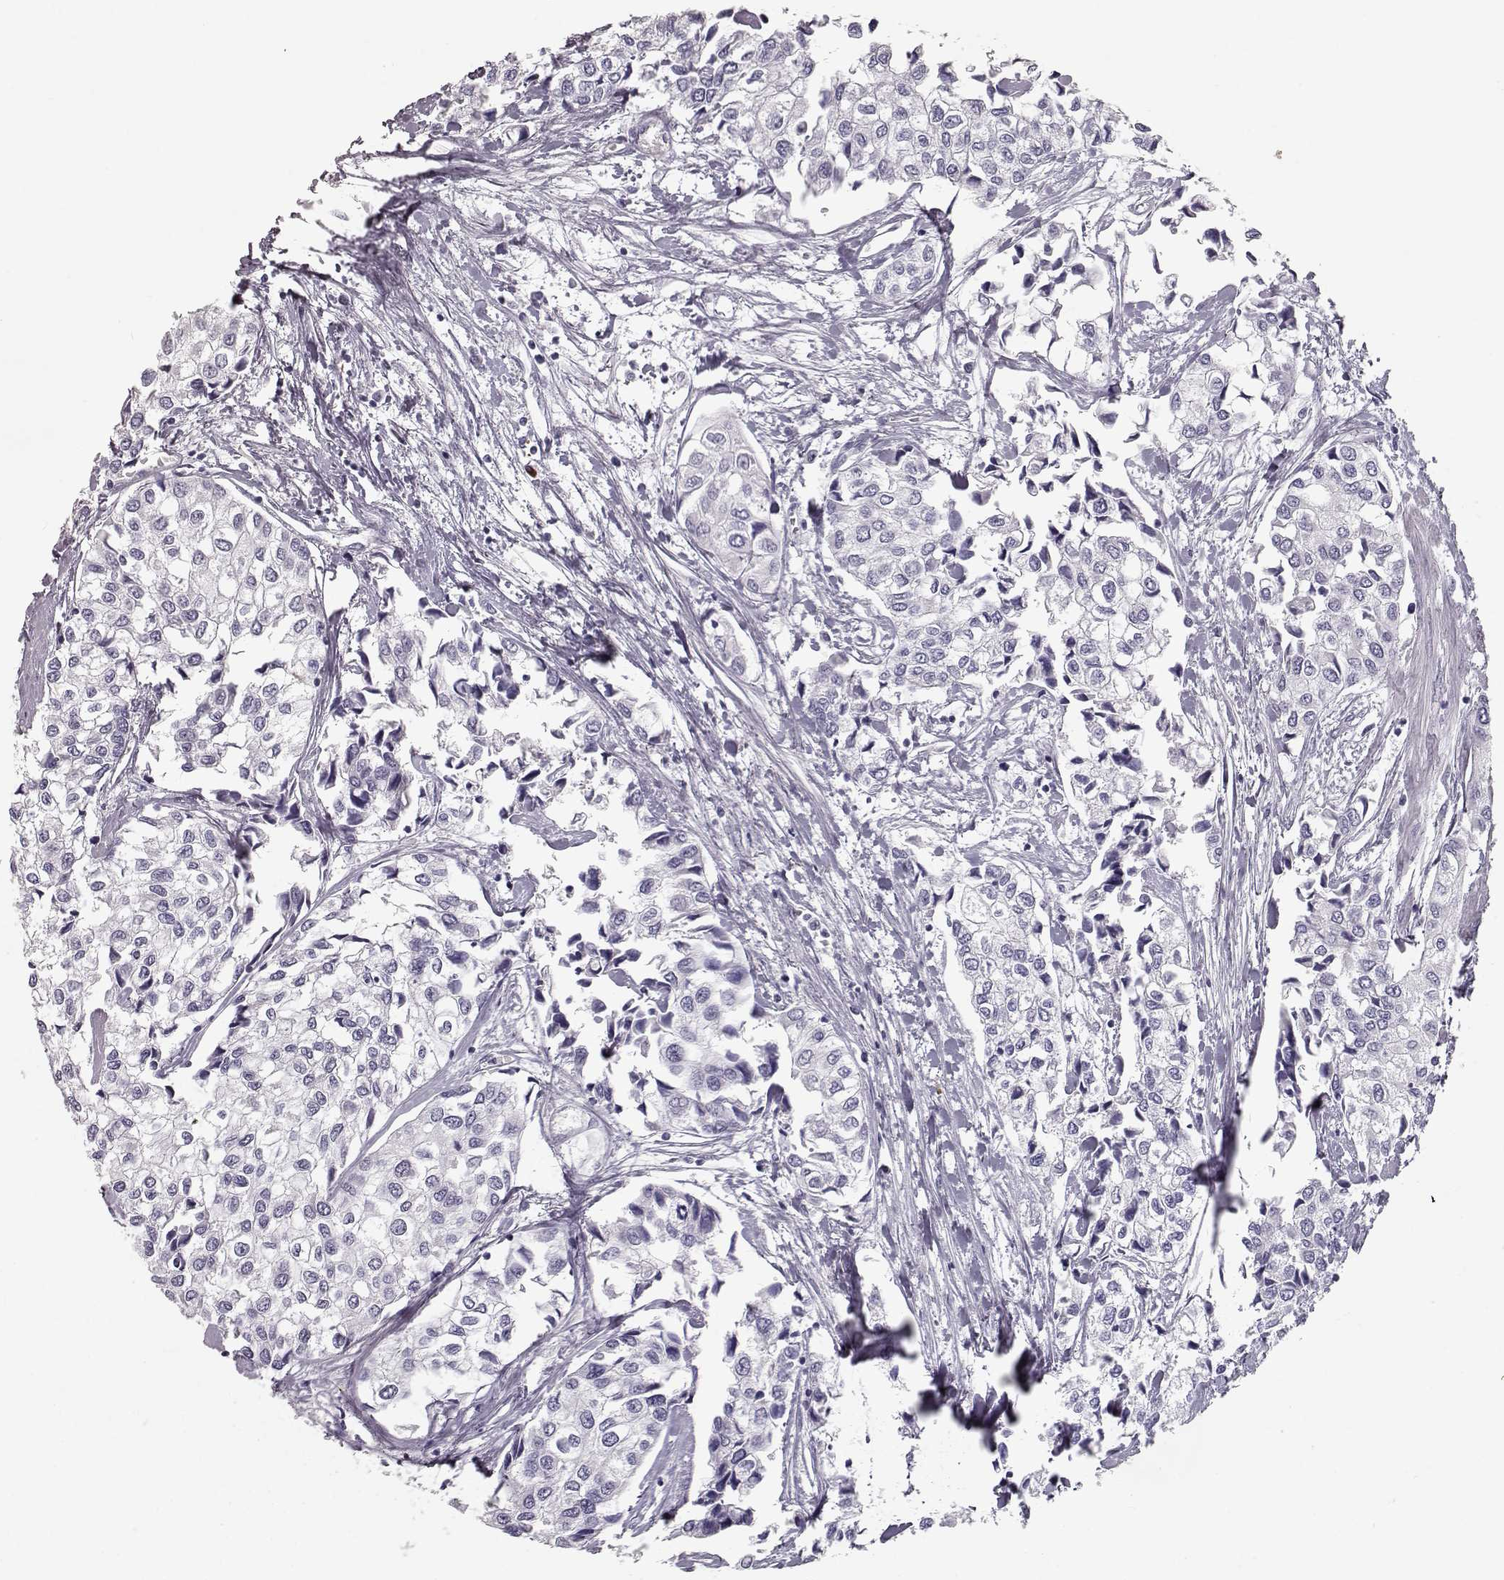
{"staining": {"intensity": "negative", "quantity": "none", "location": "none"}, "tissue": "urothelial cancer", "cell_type": "Tumor cells", "image_type": "cancer", "snomed": [{"axis": "morphology", "description": "Urothelial carcinoma, High grade"}, {"axis": "topography", "description": "Urinary bladder"}], "caption": "Tumor cells show no significant expression in high-grade urothelial carcinoma. Nuclei are stained in blue.", "gene": "CCL19", "patient": {"sex": "male", "age": 73}}